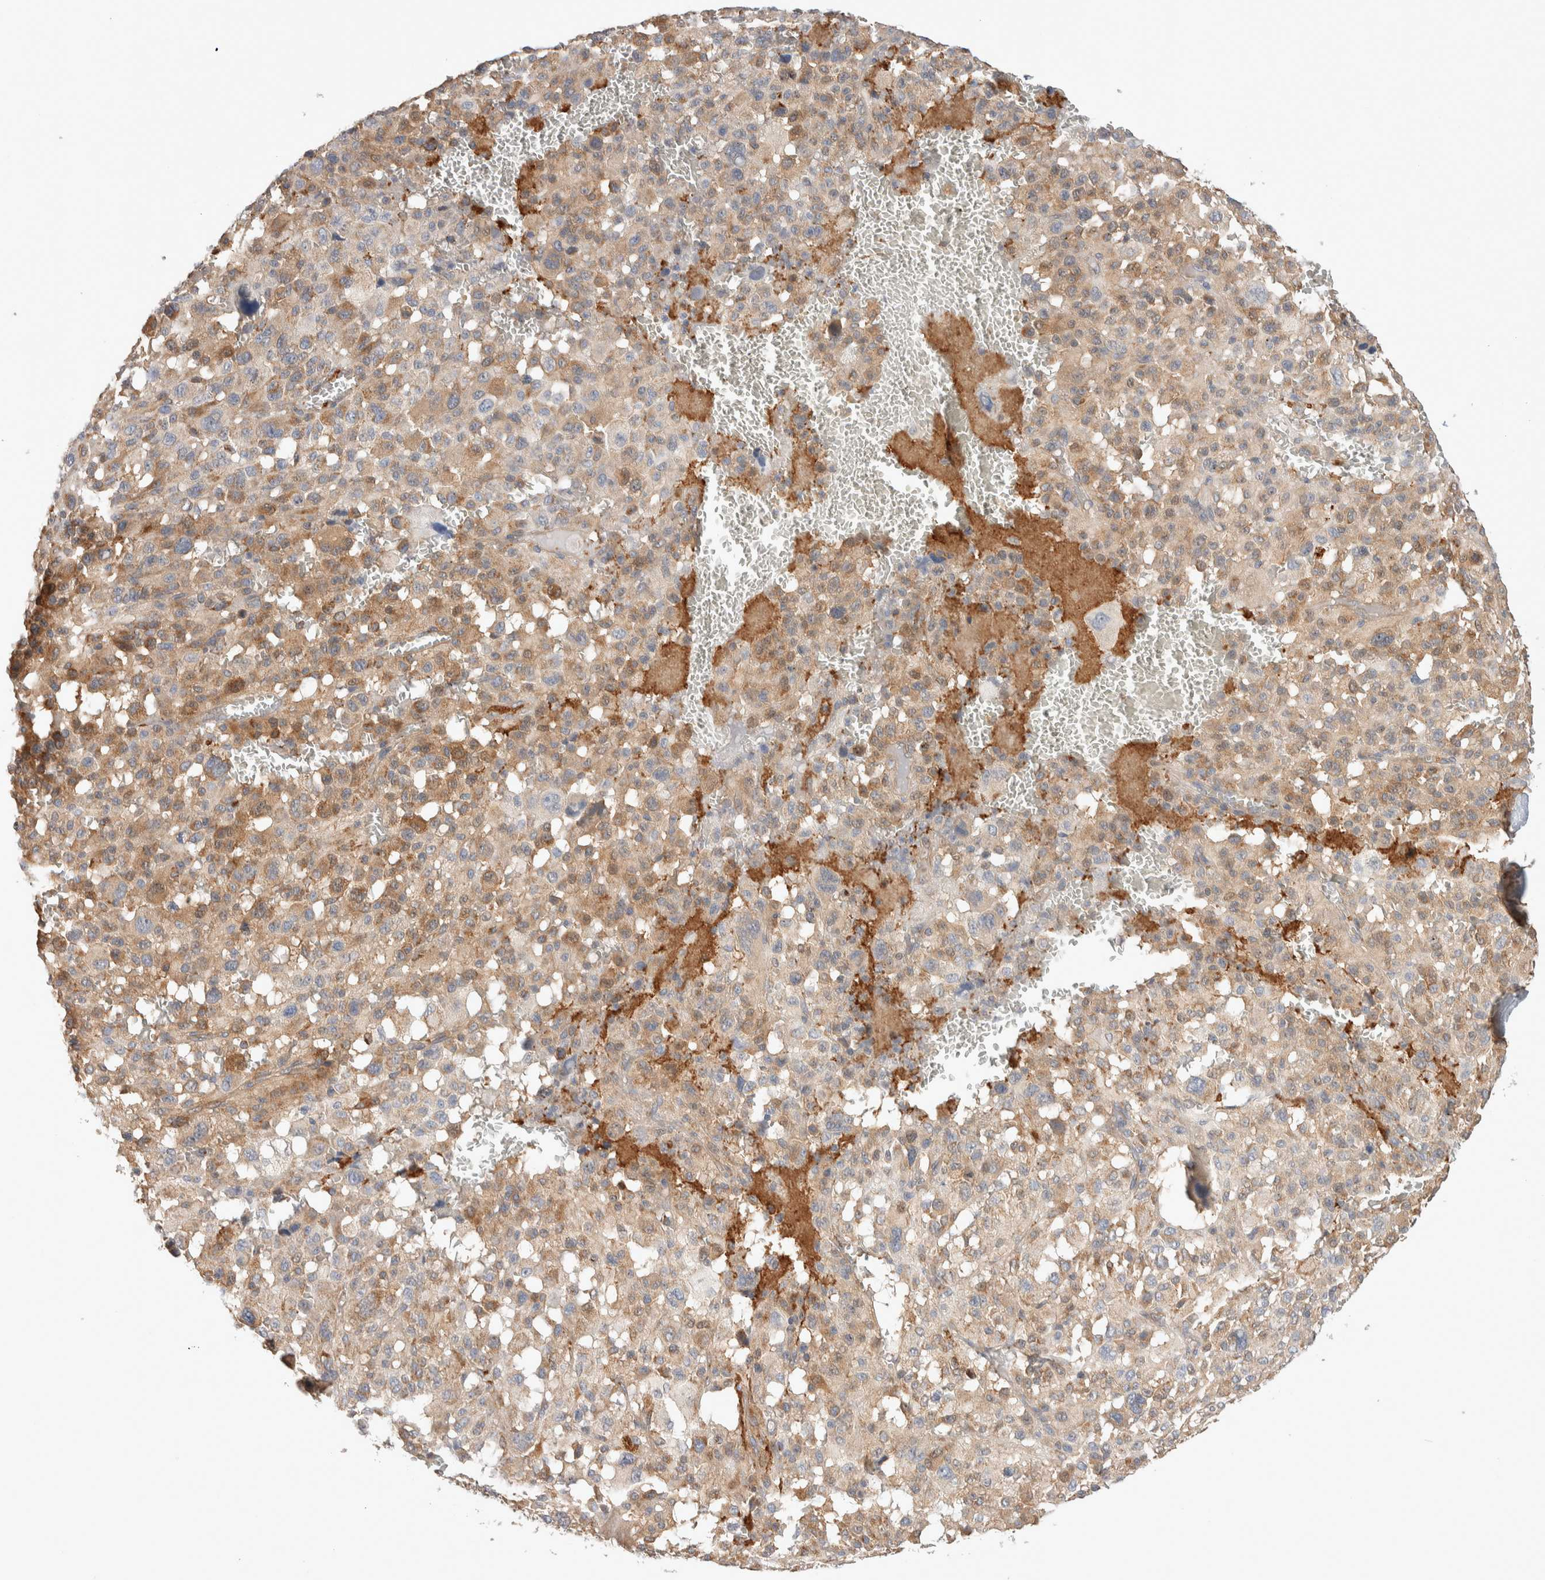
{"staining": {"intensity": "moderate", "quantity": ">75%", "location": "cytoplasmic/membranous"}, "tissue": "melanoma", "cell_type": "Tumor cells", "image_type": "cancer", "snomed": [{"axis": "morphology", "description": "Malignant melanoma, Metastatic site"}, {"axis": "topography", "description": "Skin"}], "caption": "Malignant melanoma (metastatic site) was stained to show a protein in brown. There is medium levels of moderate cytoplasmic/membranous expression in approximately >75% of tumor cells.", "gene": "DEPTOR", "patient": {"sex": "female", "age": 74}}